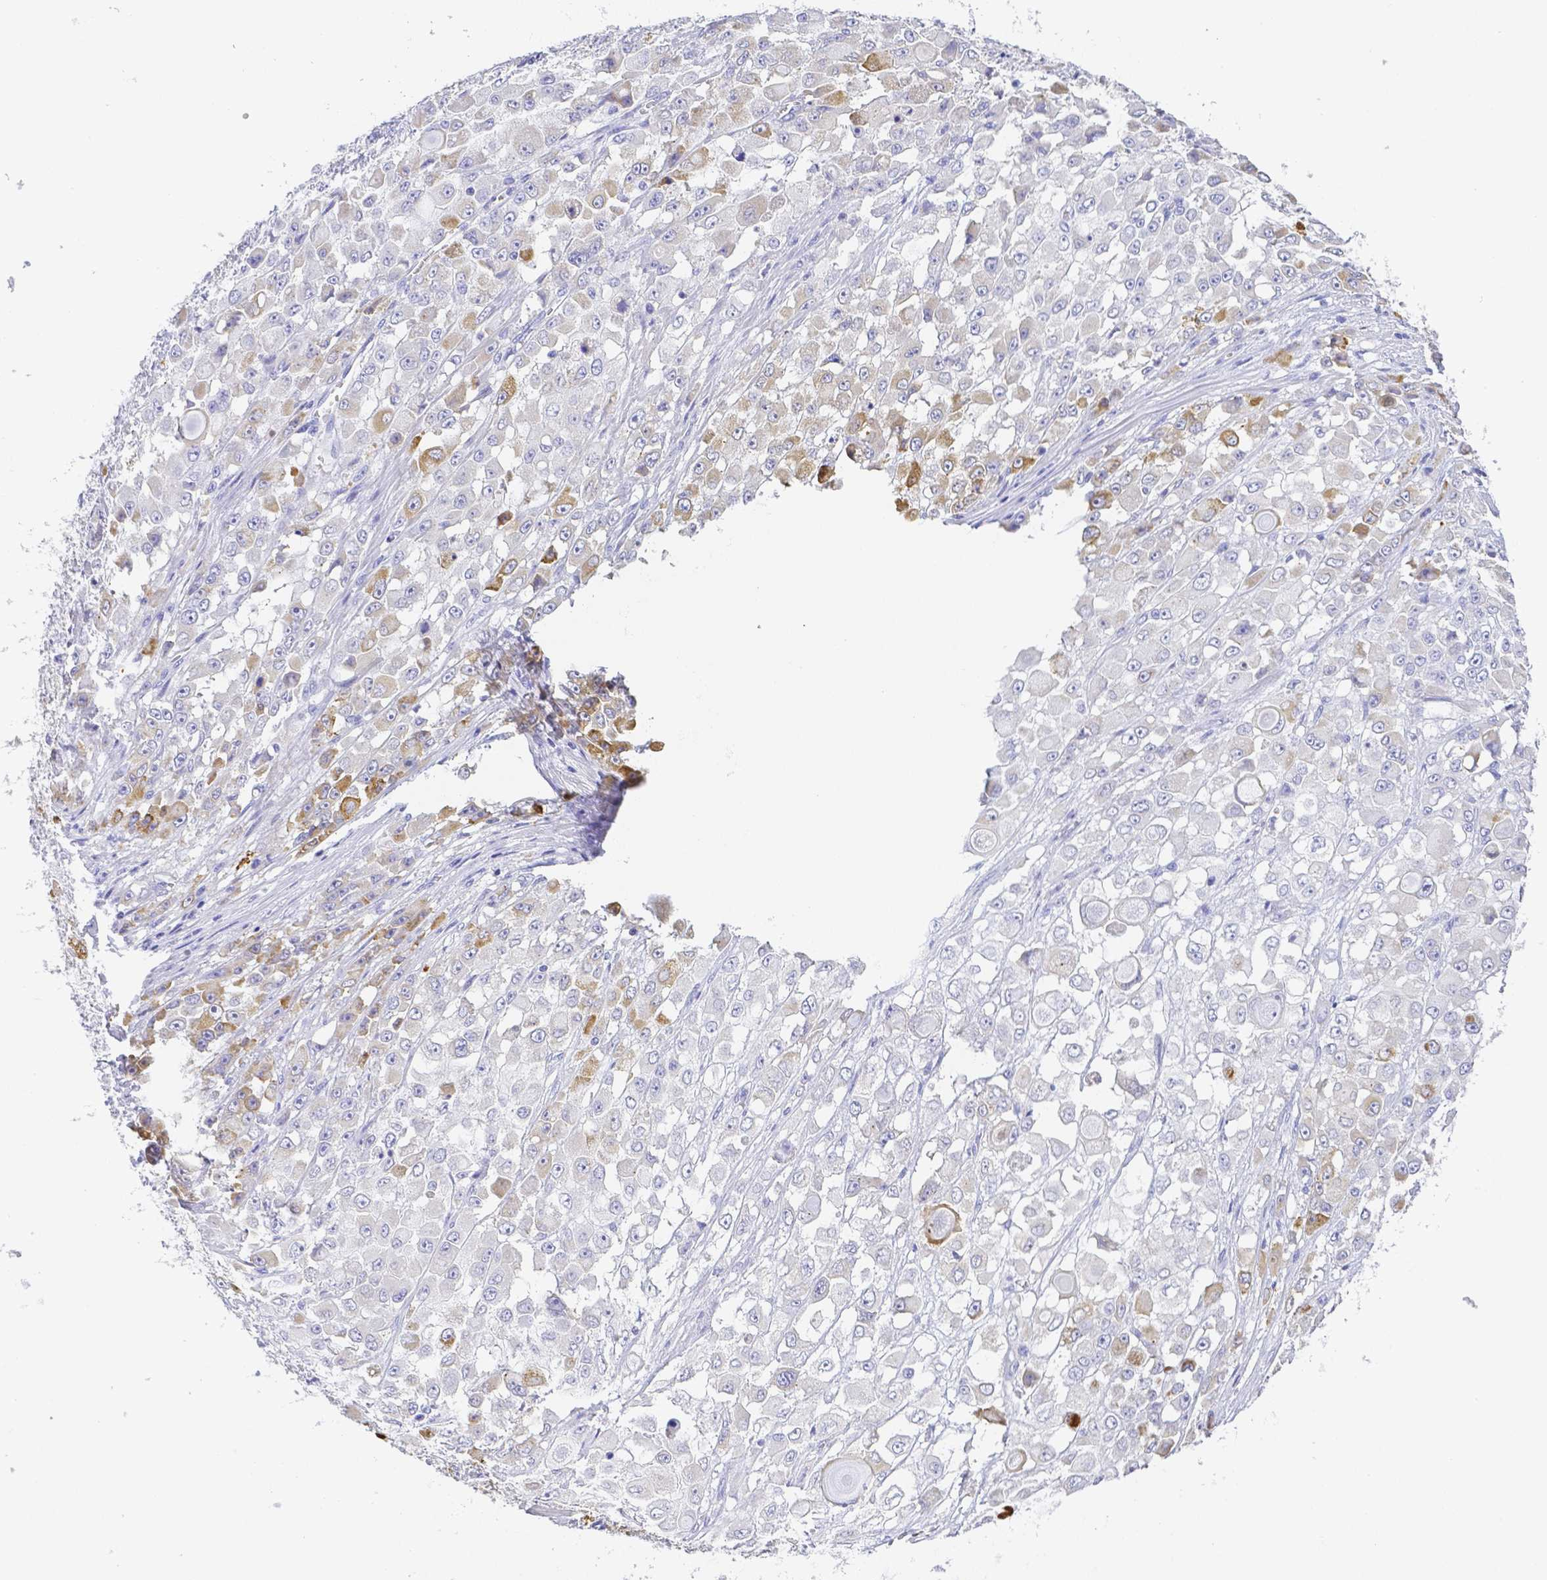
{"staining": {"intensity": "weak", "quantity": "<25%", "location": "cytoplasmic/membranous"}, "tissue": "stomach cancer", "cell_type": "Tumor cells", "image_type": "cancer", "snomed": [{"axis": "morphology", "description": "Adenocarcinoma, NOS"}, {"axis": "topography", "description": "Stomach"}], "caption": "Tumor cells are negative for protein expression in human stomach cancer (adenocarcinoma). Nuclei are stained in blue.", "gene": "ZG16B", "patient": {"sex": "female", "age": 76}}